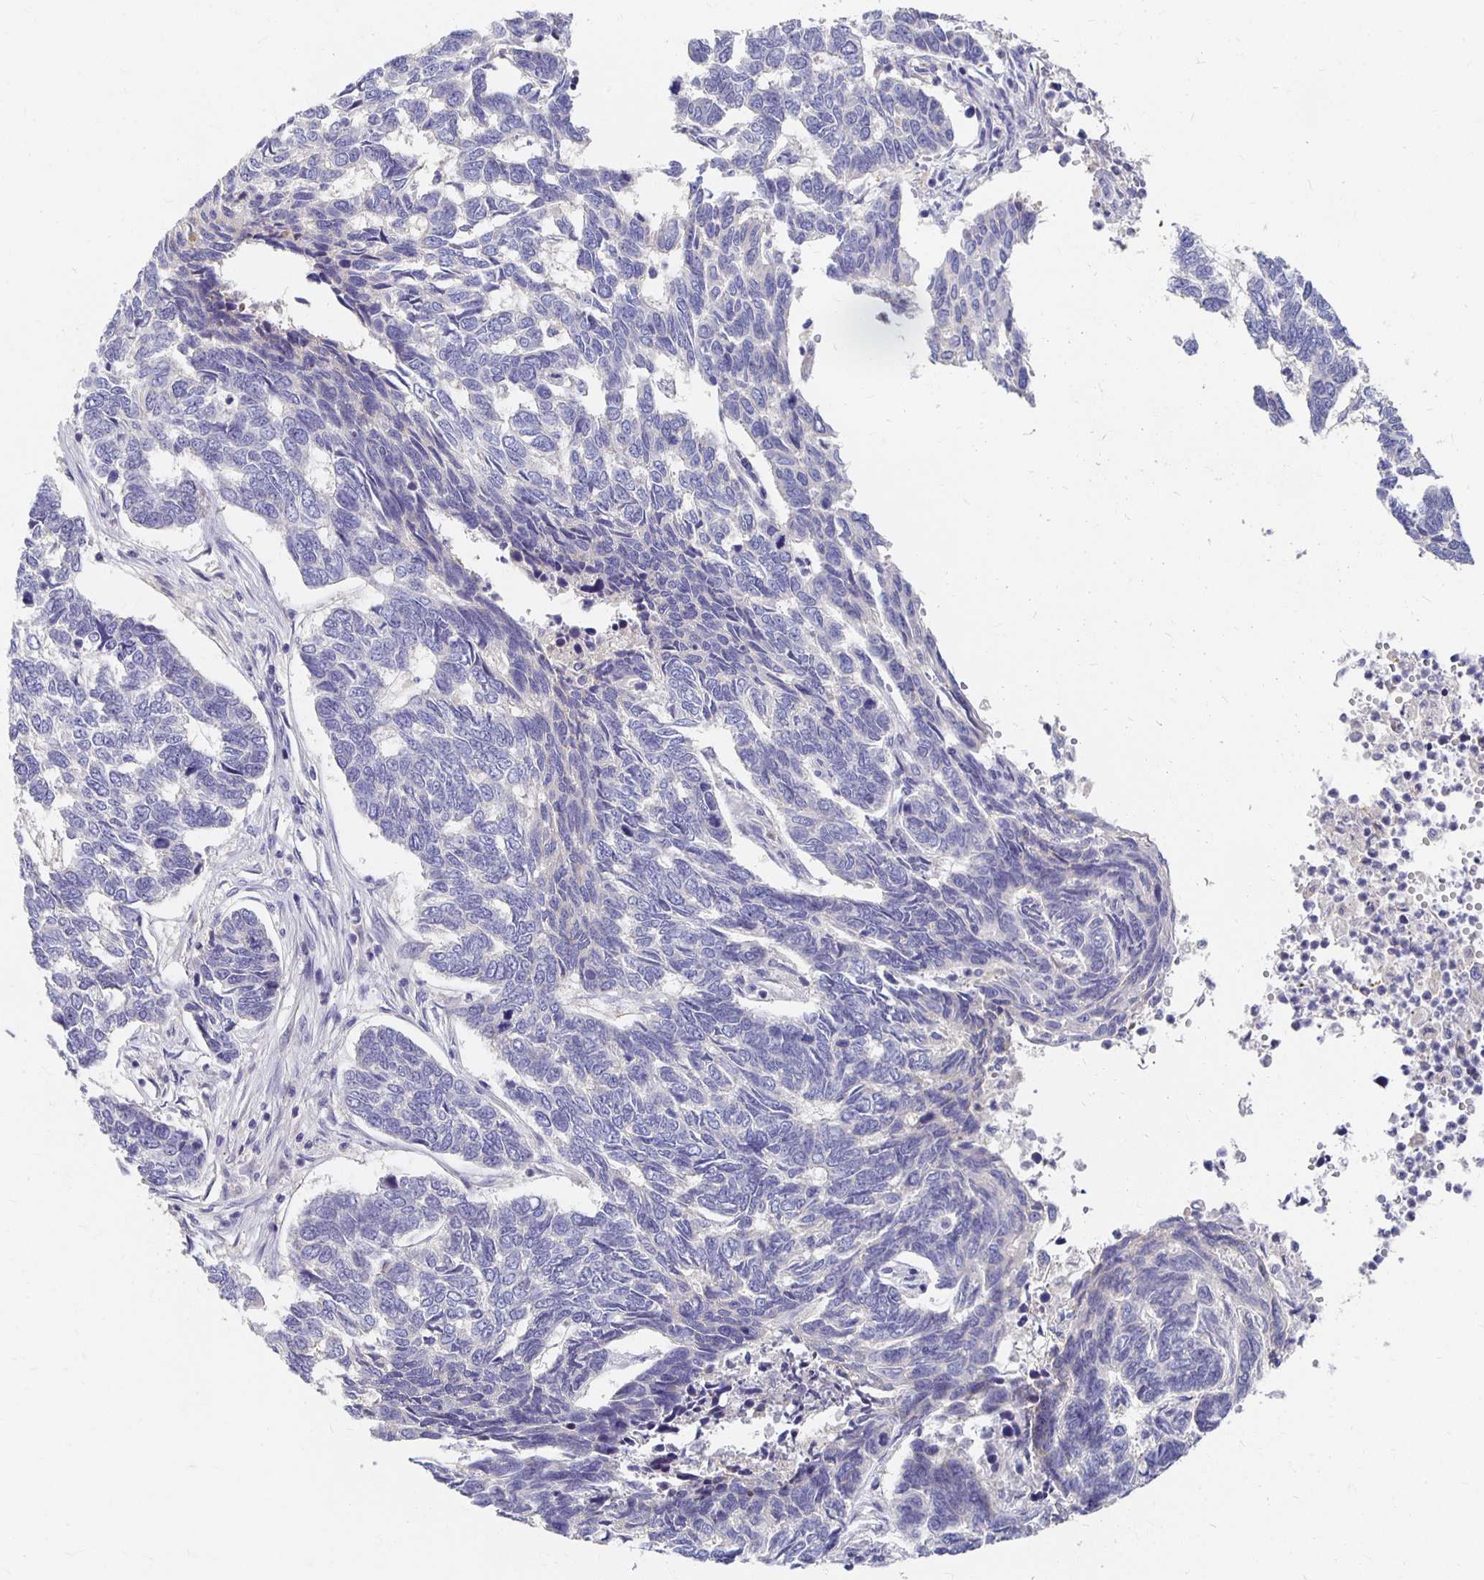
{"staining": {"intensity": "negative", "quantity": "none", "location": "none"}, "tissue": "skin cancer", "cell_type": "Tumor cells", "image_type": "cancer", "snomed": [{"axis": "morphology", "description": "Basal cell carcinoma"}, {"axis": "topography", "description": "Skin"}], "caption": "Immunohistochemical staining of skin basal cell carcinoma demonstrates no significant staining in tumor cells.", "gene": "FKRP", "patient": {"sex": "female", "age": 65}}